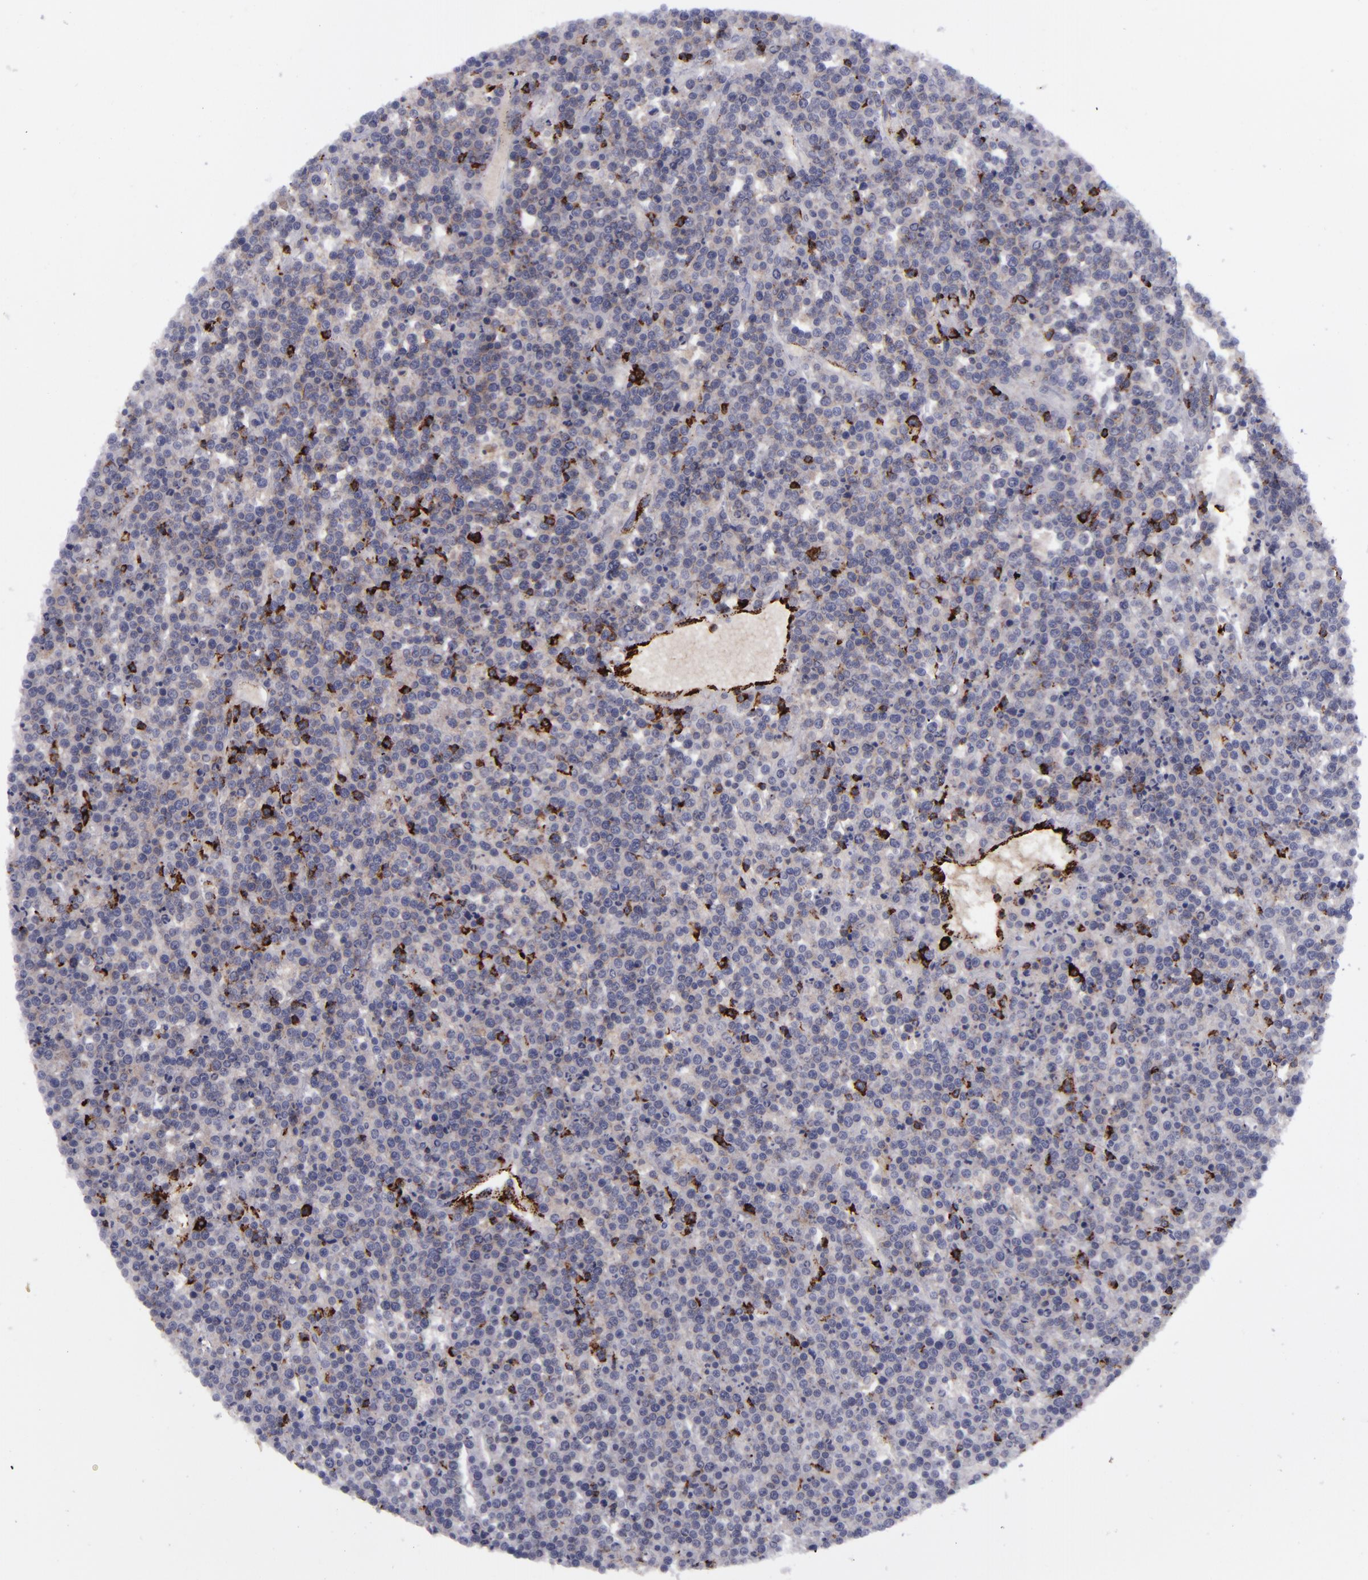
{"staining": {"intensity": "negative", "quantity": "none", "location": "none"}, "tissue": "lymphoma", "cell_type": "Tumor cells", "image_type": "cancer", "snomed": [{"axis": "morphology", "description": "Malignant lymphoma, non-Hodgkin's type, High grade"}, {"axis": "topography", "description": "Ovary"}], "caption": "Protein analysis of lymphoma exhibits no significant positivity in tumor cells.", "gene": "CD27", "patient": {"sex": "female", "age": 56}}